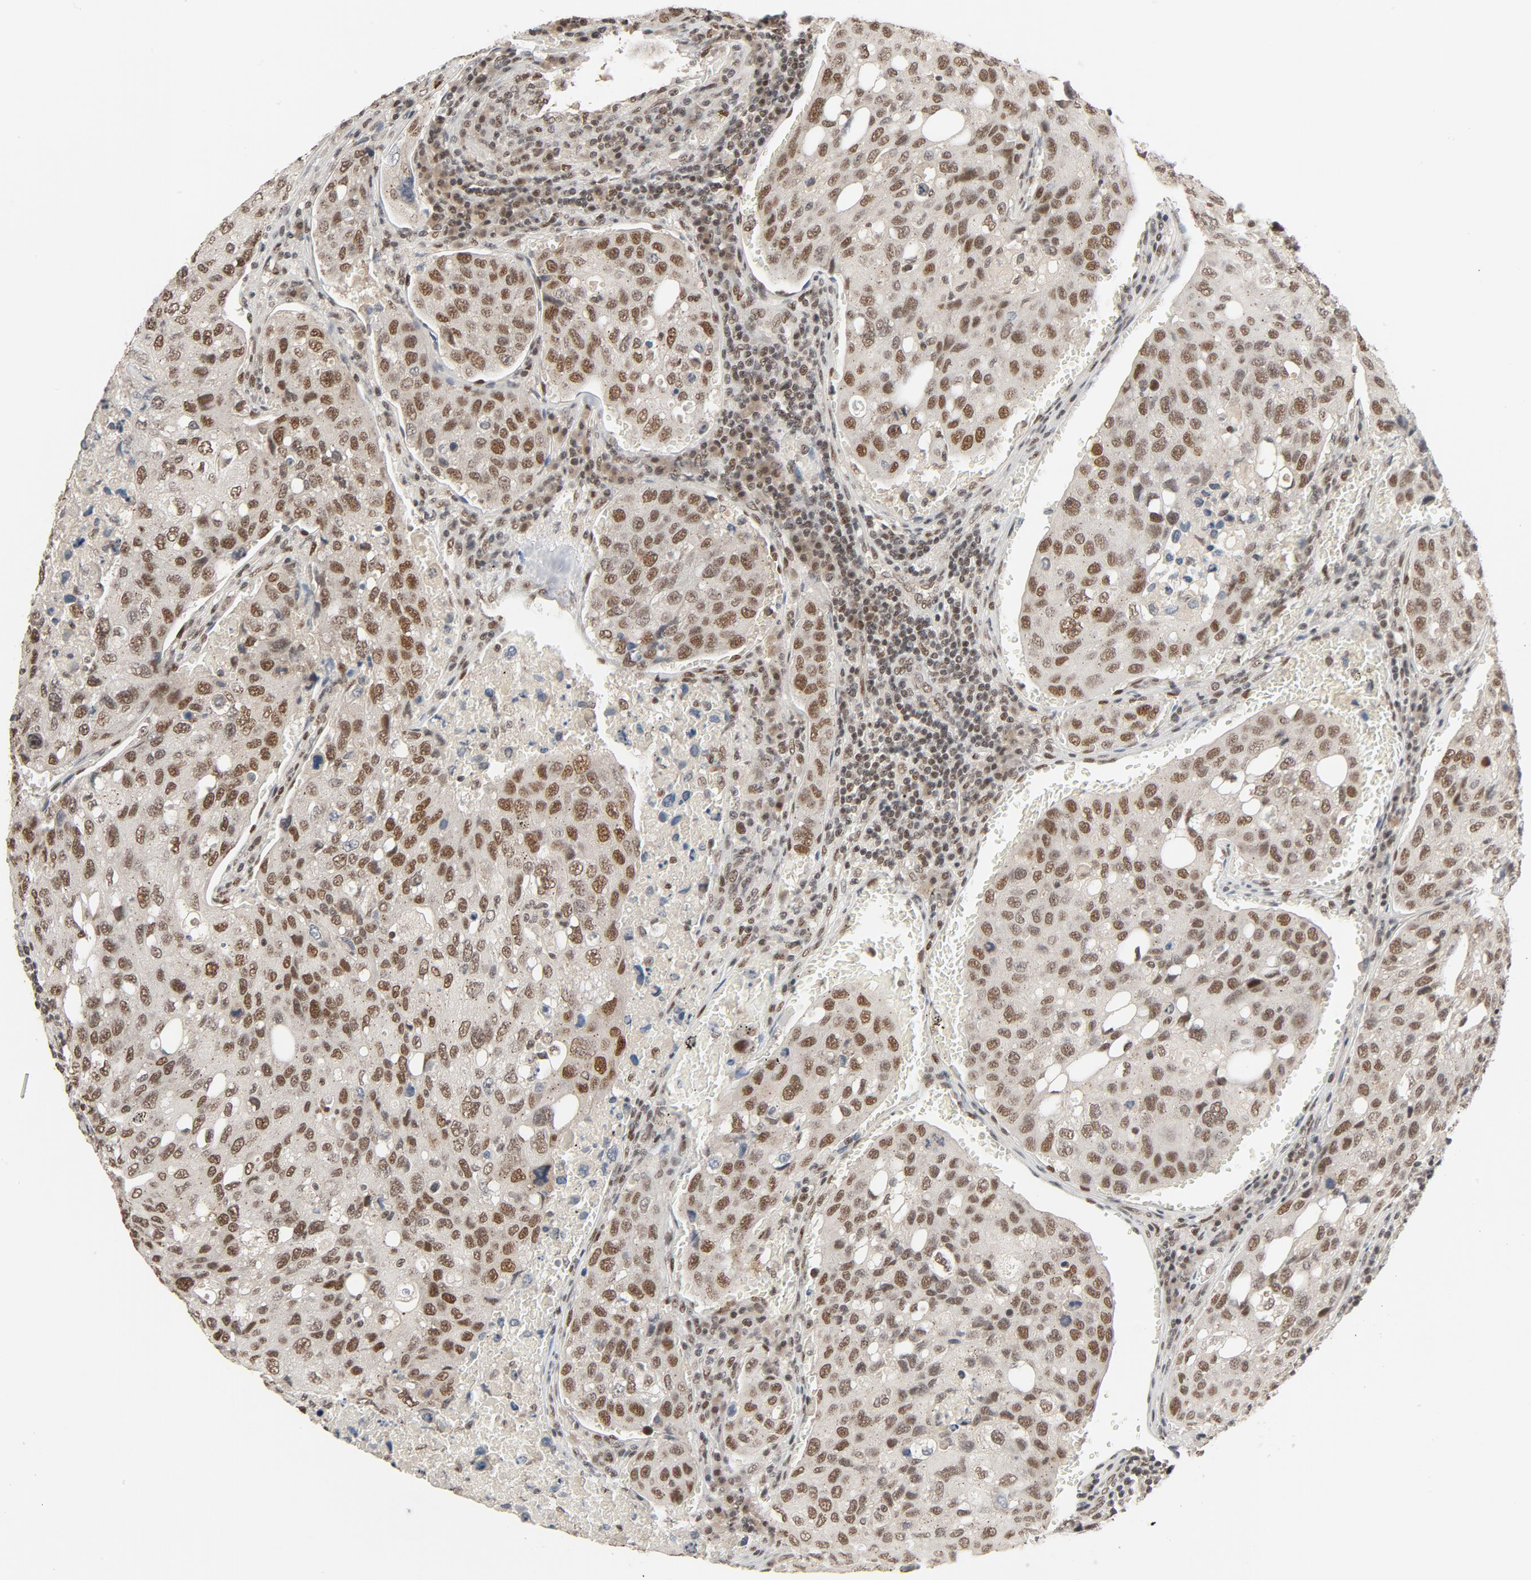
{"staining": {"intensity": "strong", "quantity": ">75%", "location": "nuclear"}, "tissue": "urothelial cancer", "cell_type": "Tumor cells", "image_type": "cancer", "snomed": [{"axis": "morphology", "description": "Urothelial carcinoma, High grade"}, {"axis": "topography", "description": "Lymph node"}, {"axis": "topography", "description": "Urinary bladder"}], "caption": "Human urothelial cancer stained with a protein marker reveals strong staining in tumor cells.", "gene": "SMARCD1", "patient": {"sex": "male", "age": 51}}